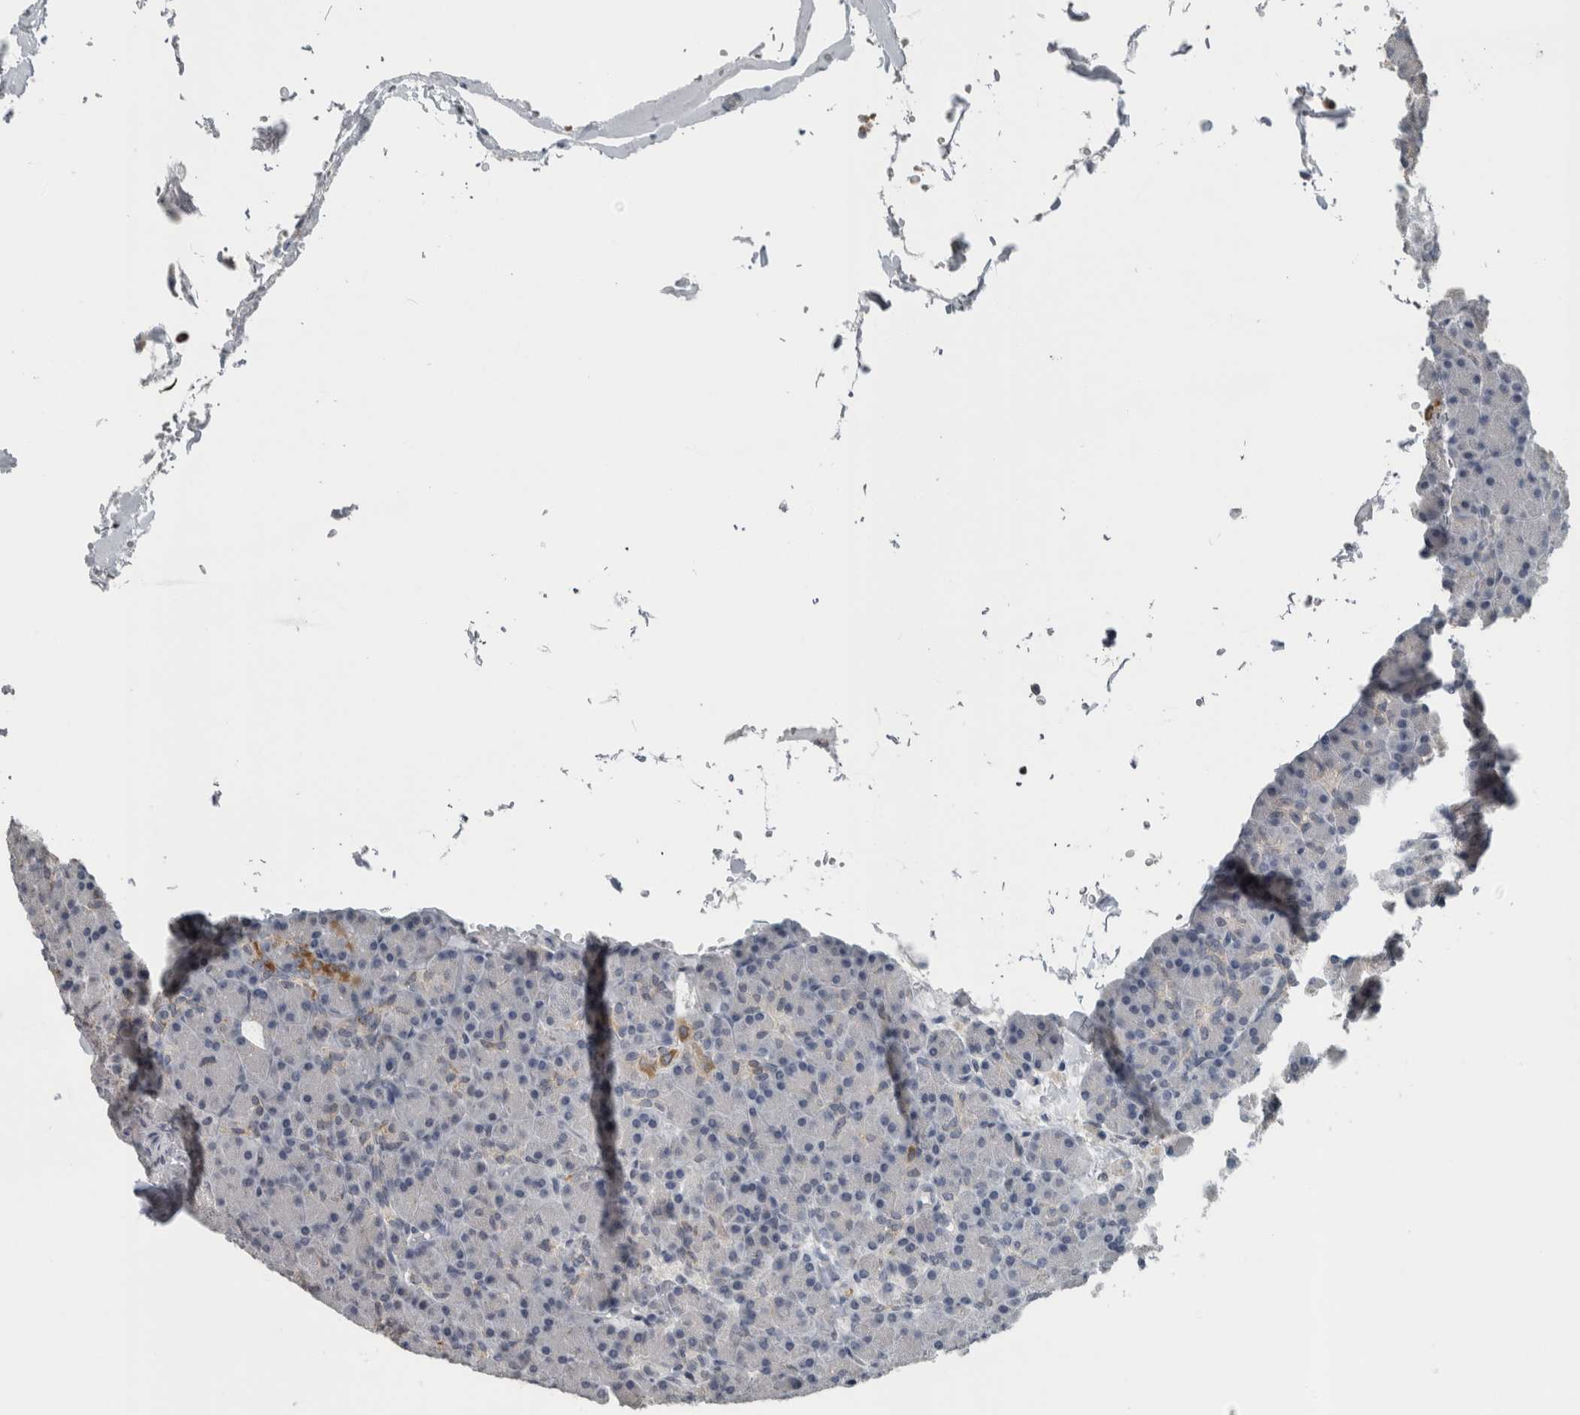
{"staining": {"intensity": "moderate", "quantity": "<25%", "location": "cytoplasmic/membranous"}, "tissue": "pancreas", "cell_type": "Exocrine glandular cells", "image_type": "normal", "snomed": [{"axis": "morphology", "description": "Normal tissue, NOS"}, {"axis": "topography", "description": "Pancreas"}], "caption": "About <25% of exocrine glandular cells in benign pancreas show moderate cytoplasmic/membranous protein staining as visualized by brown immunohistochemical staining.", "gene": "ACSF2", "patient": {"sex": "female", "age": 43}}